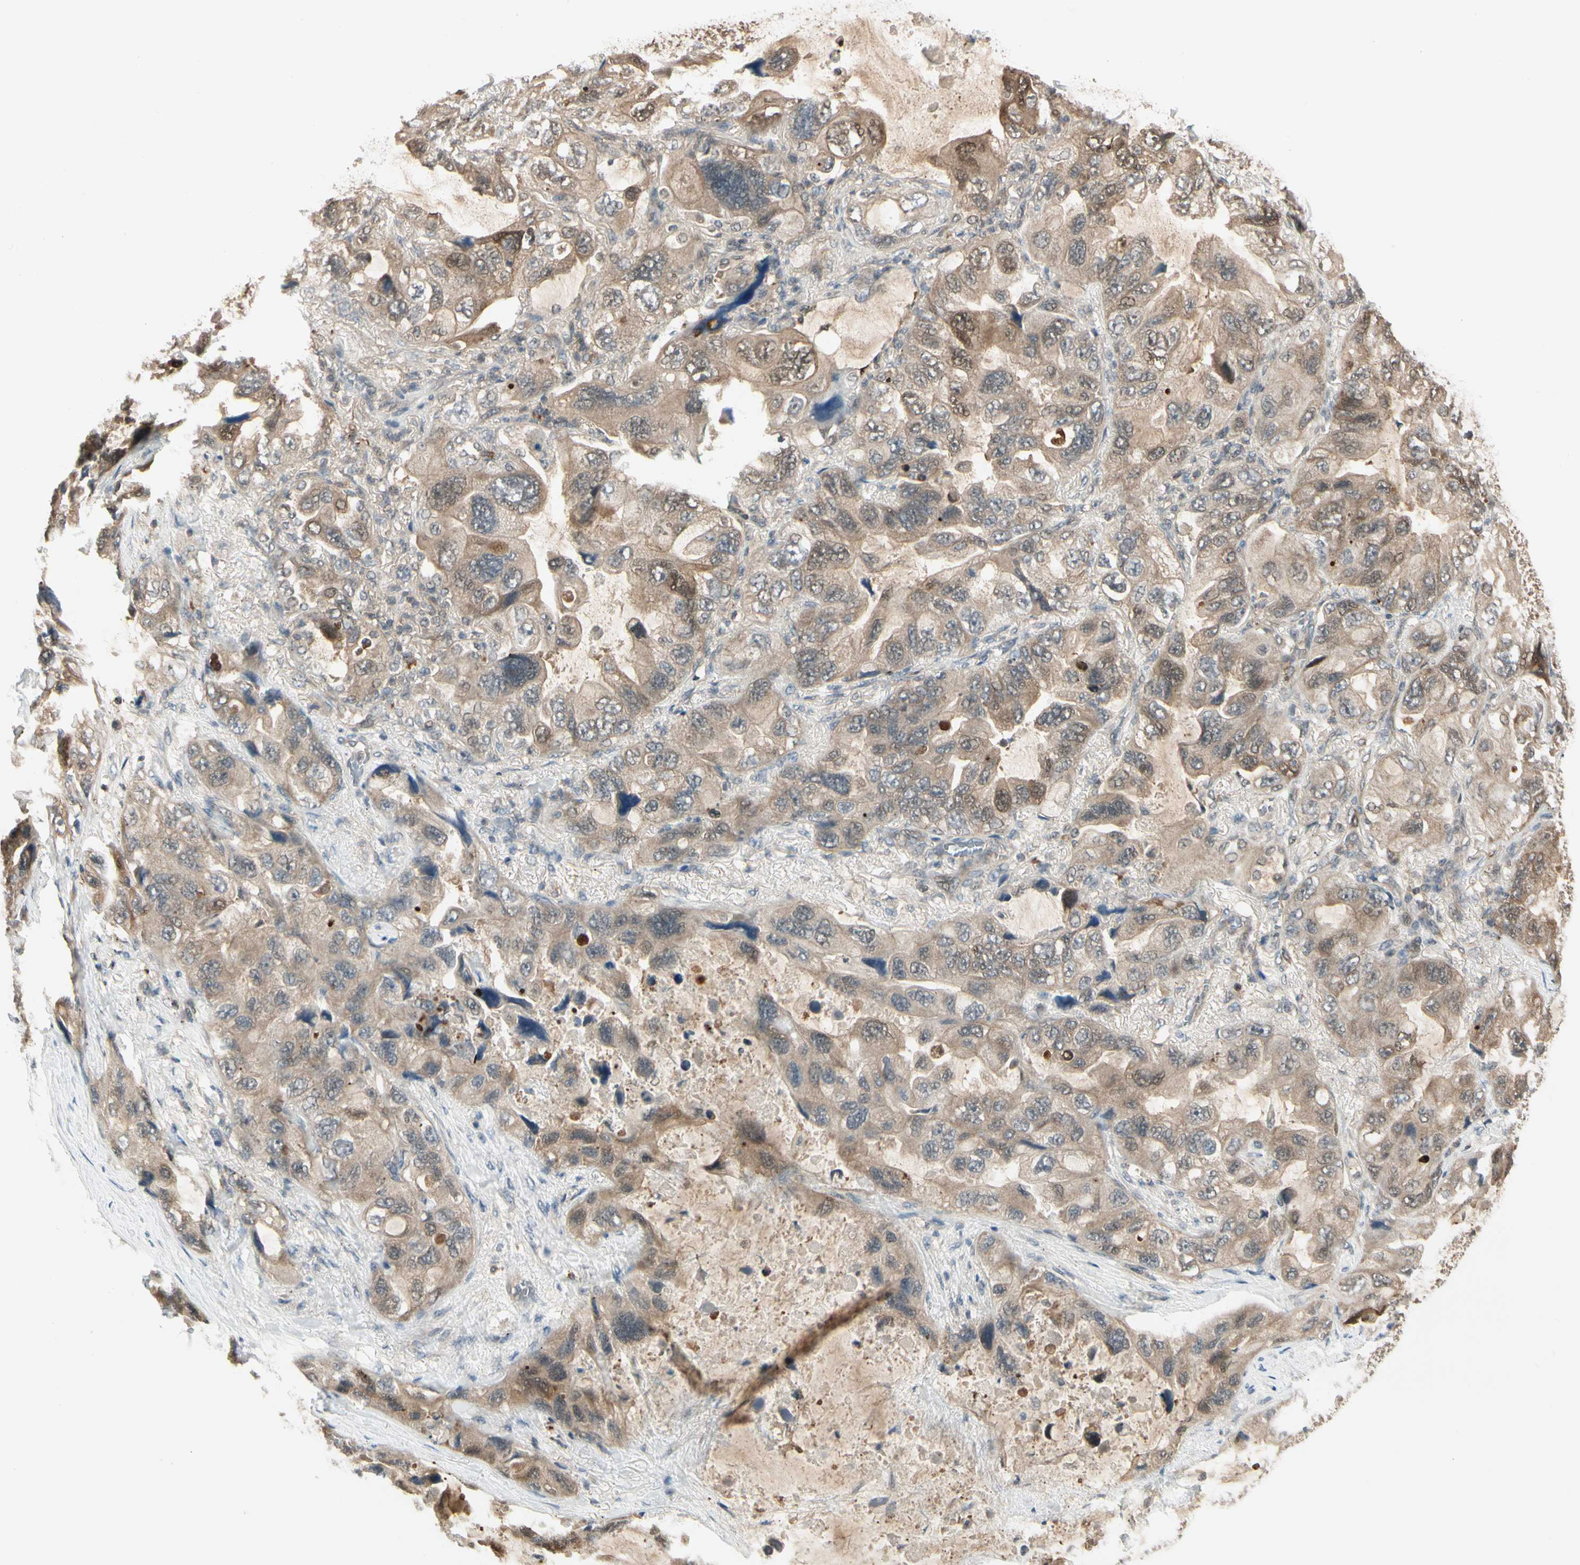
{"staining": {"intensity": "moderate", "quantity": ">75%", "location": "cytoplasmic/membranous"}, "tissue": "lung cancer", "cell_type": "Tumor cells", "image_type": "cancer", "snomed": [{"axis": "morphology", "description": "Squamous cell carcinoma, NOS"}, {"axis": "topography", "description": "Lung"}], "caption": "Protein staining by immunohistochemistry exhibits moderate cytoplasmic/membranous staining in about >75% of tumor cells in squamous cell carcinoma (lung).", "gene": "EVC", "patient": {"sex": "female", "age": 73}}